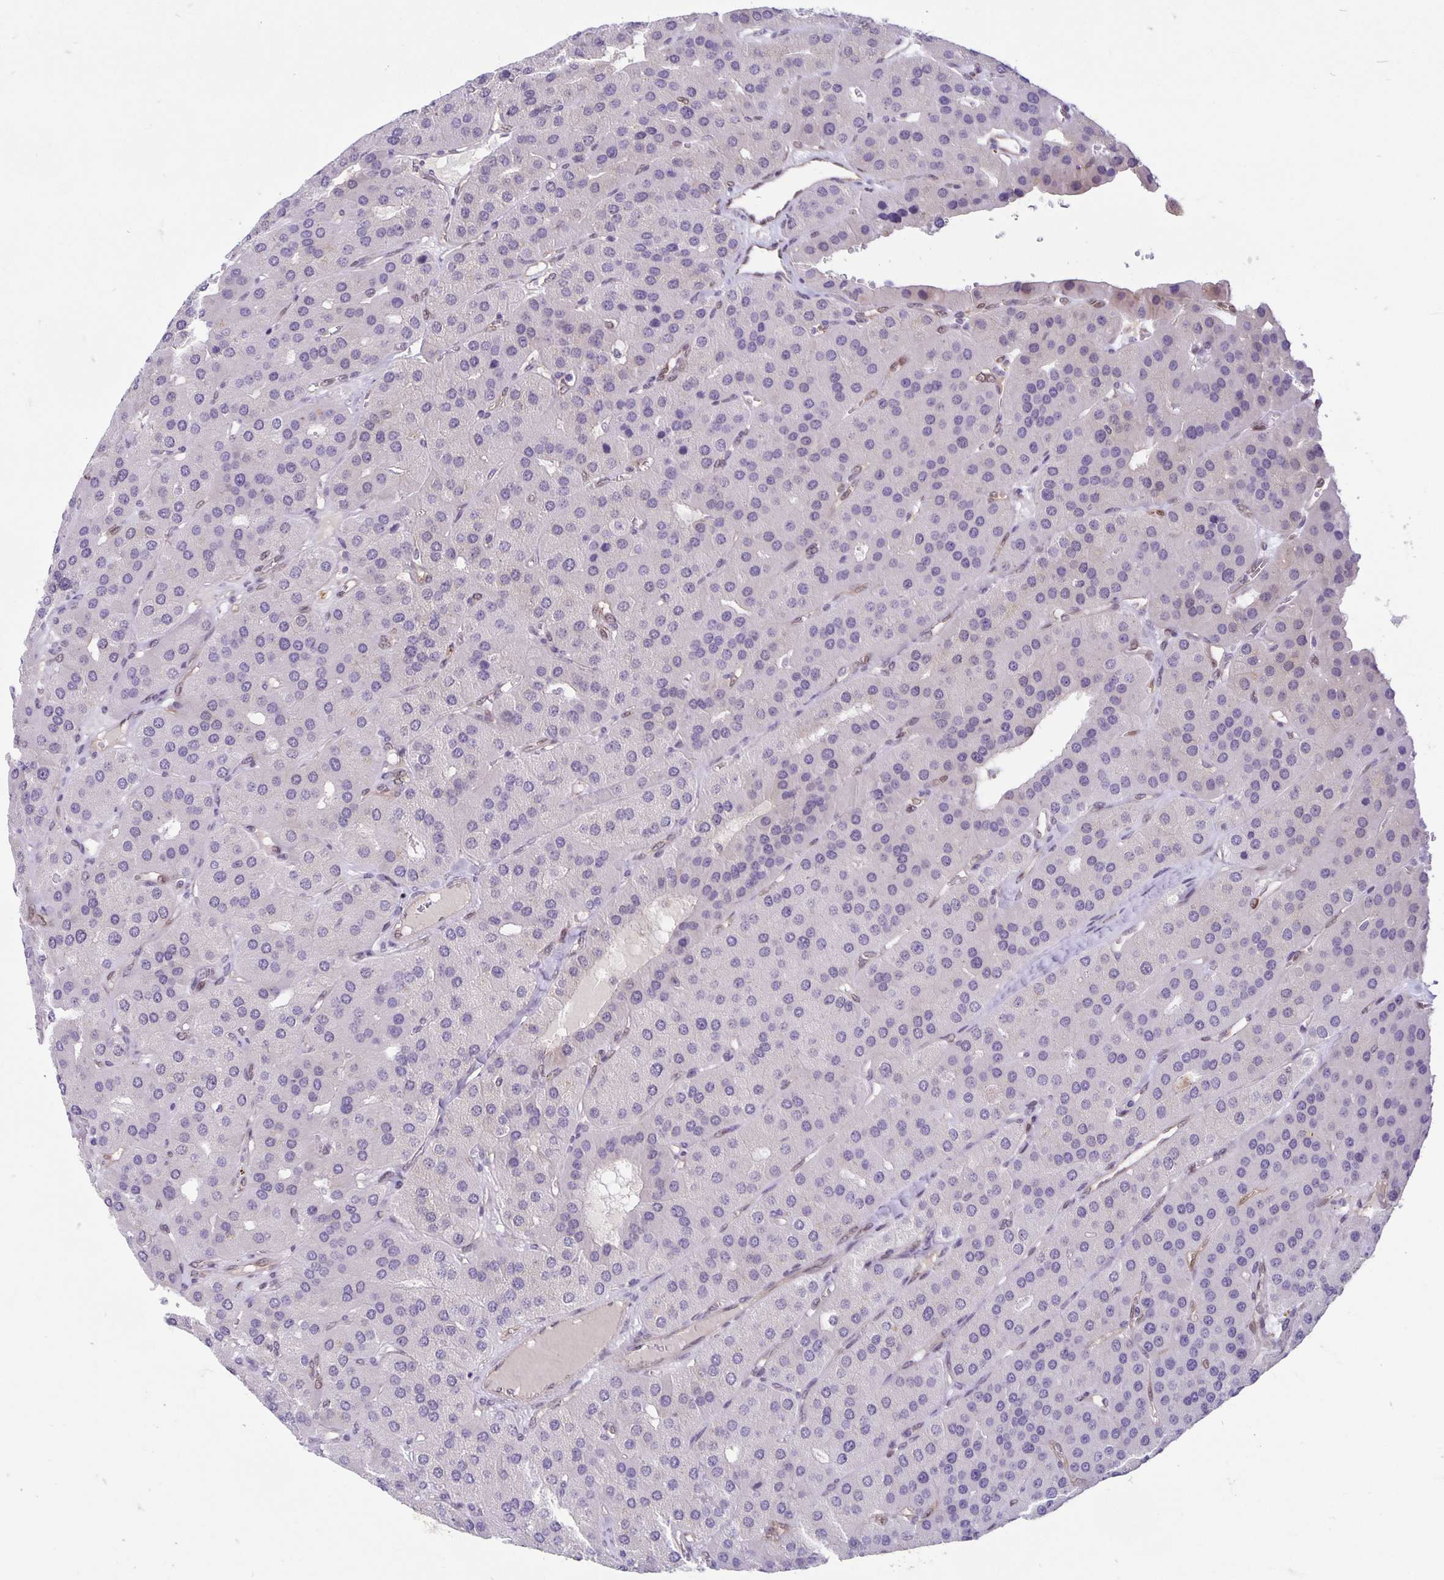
{"staining": {"intensity": "negative", "quantity": "none", "location": "none"}, "tissue": "parathyroid gland", "cell_type": "Glandular cells", "image_type": "normal", "snomed": [{"axis": "morphology", "description": "Normal tissue, NOS"}, {"axis": "morphology", "description": "Adenoma, NOS"}, {"axis": "topography", "description": "Parathyroid gland"}], "caption": "A high-resolution histopathology image shows IHC staining of unremarkable parathyroid gland, which reveals no significant positivity in glandular cells.", "gene": "TAX1BP3", "patient": {"sex": "female", "age": 86}}